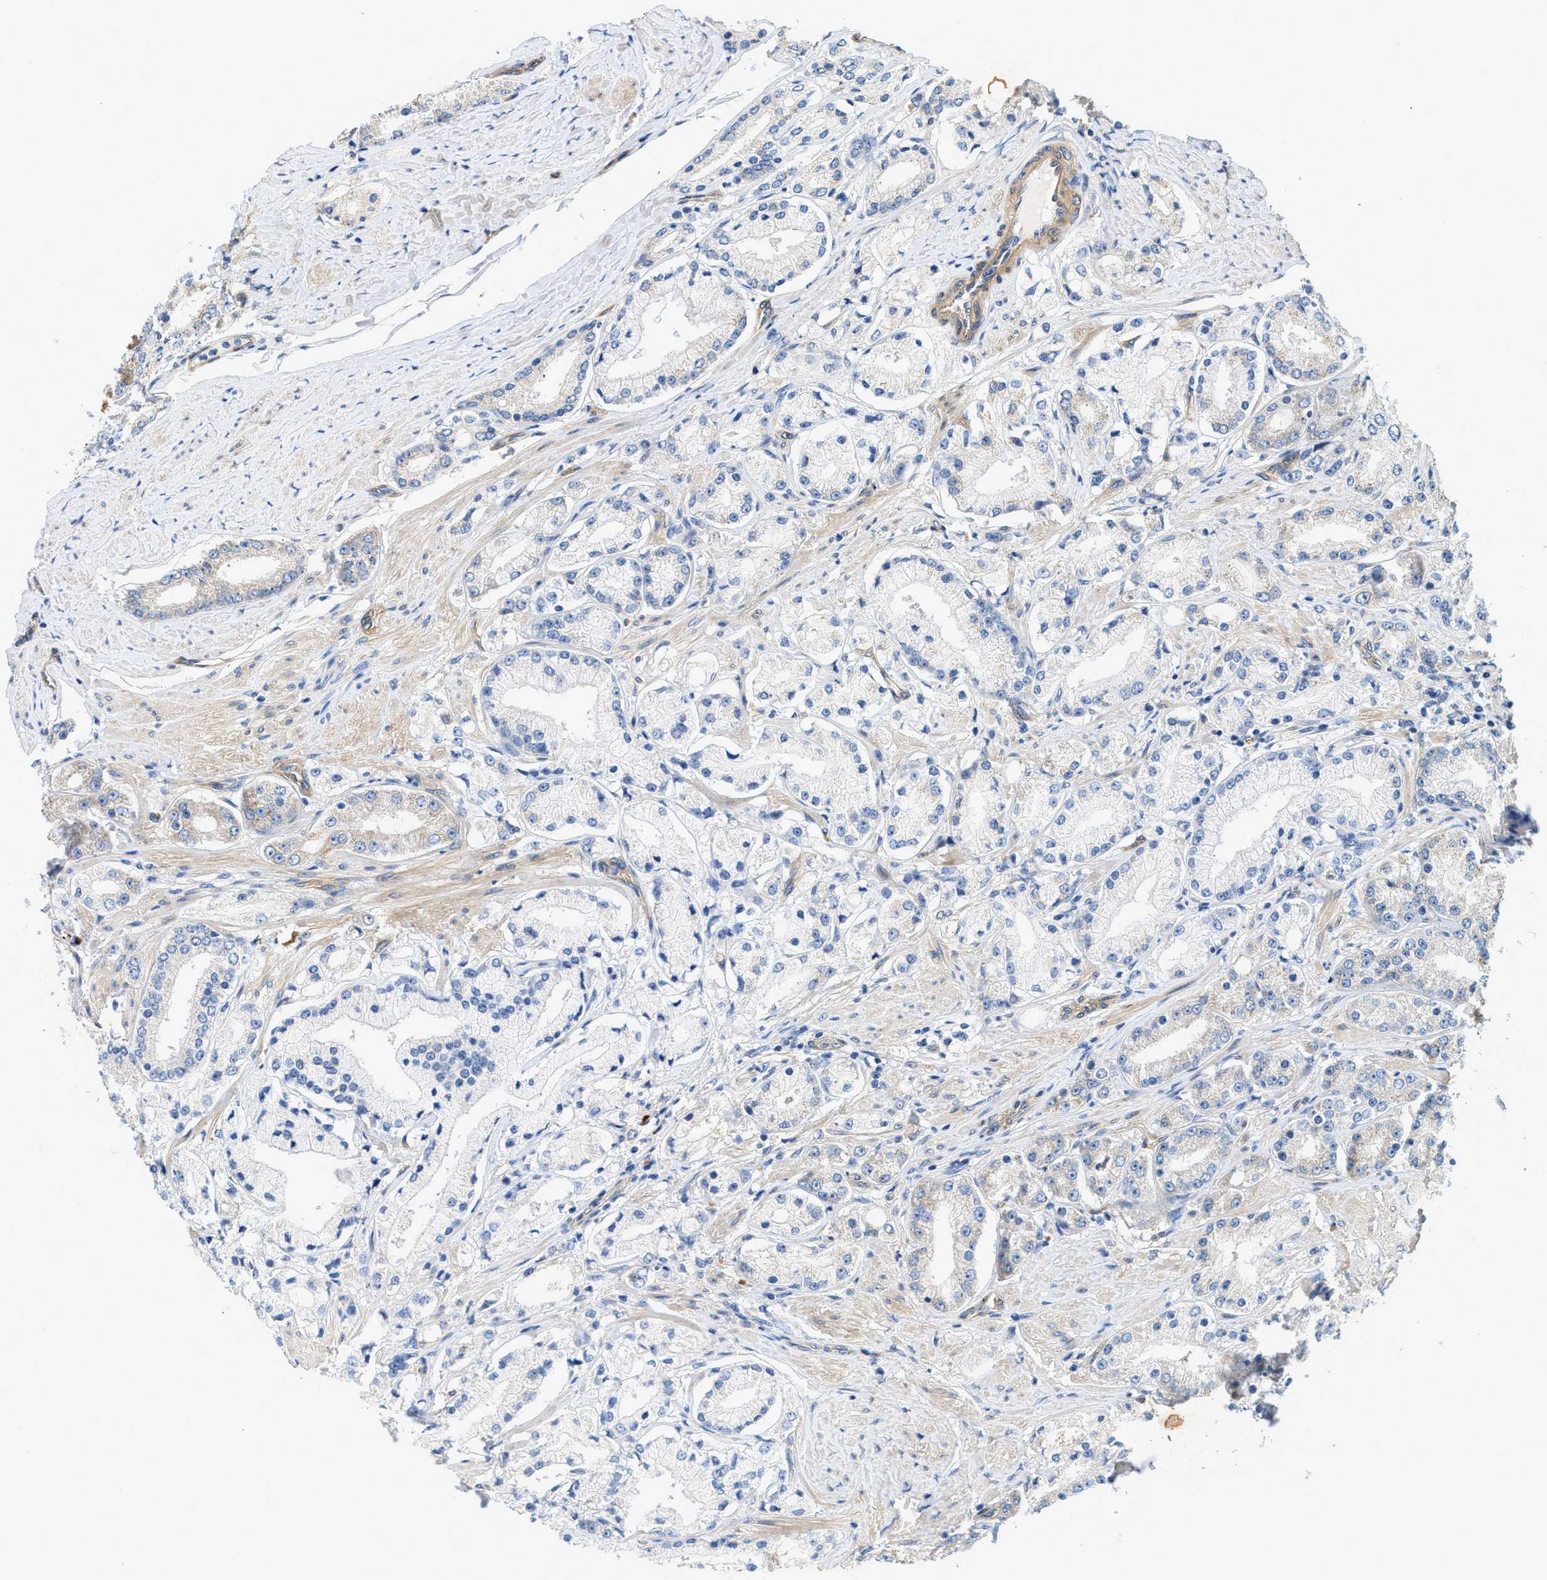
{"staining": {"intensity": "negative", "quantity": "none", "location": "none"}, "tissue": "prostate cancer", "cell_type": "Tumor cells", "image_type": "cancer", "snomed": [{"axis": "morphology", "description": "Adenocarcinoma, Low grade"}, {"axis": "topography", "description": "Prostate"}], "caption": "Photomicrograph shows no significant protein expression in tumor cells of prostate adenocarcinoma (low-grade).", "gene": "RAPH1", "patient": {"sex": "male", "age": 63}}